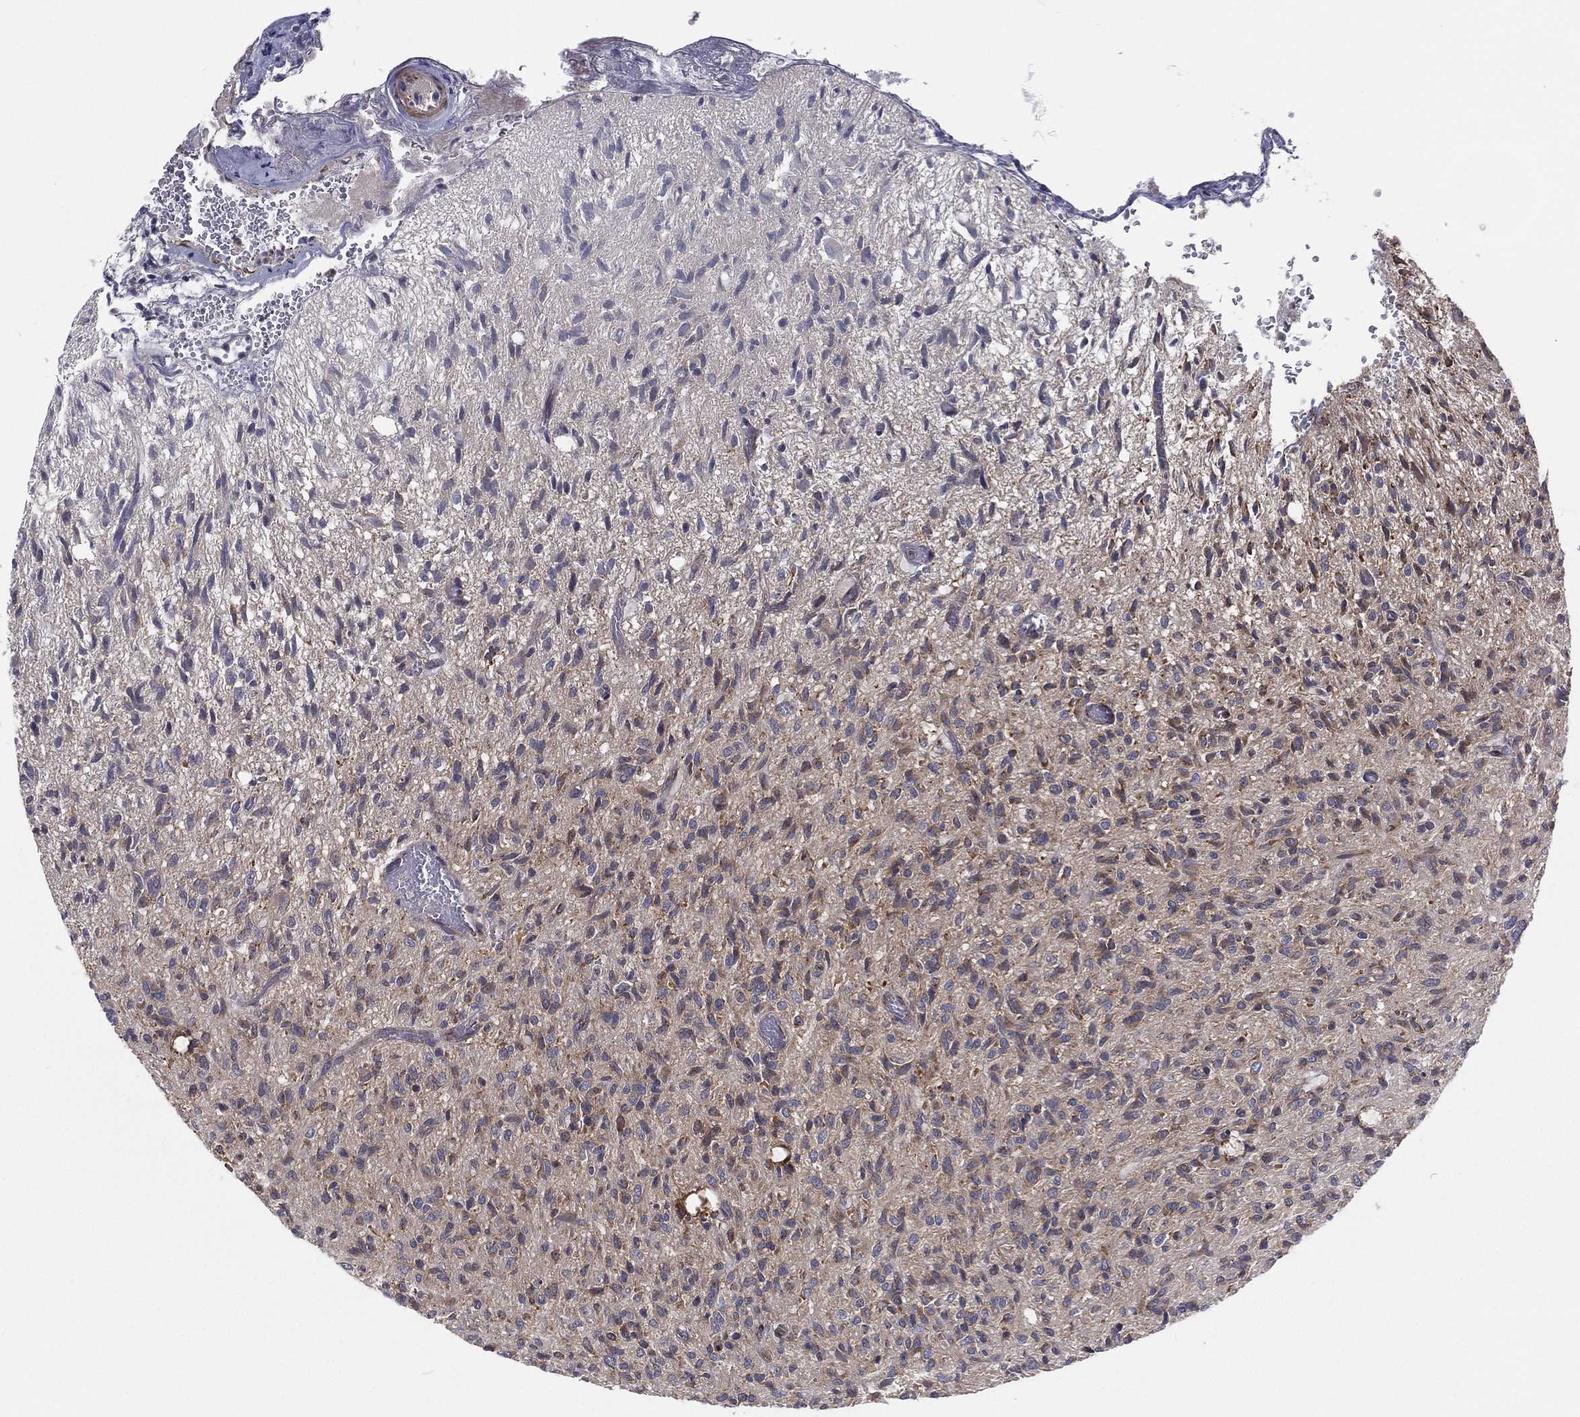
{"staining": {"intensity": "moderate", "quantity": "25%-75%", "location": "cytoplasmic/membranous"}, "tissue": "glioma", "cell_type": "Tumor cells", "image_type": "cancer", "snomed": [{"axis": "morphology", "description": "Glioma, malignant, High grade"}, {"axis": "topography", "description": "Brain"}], "caption": "Moderate cytoplasmic/membranous expression for a protein is seen in approximately 25%-75% of tumor cells of malignant glioma (high-grade) using immunohistochemistry (IHC).", "gene": "EIF2B5", "patient": {"sex": "male", "age": 64}}